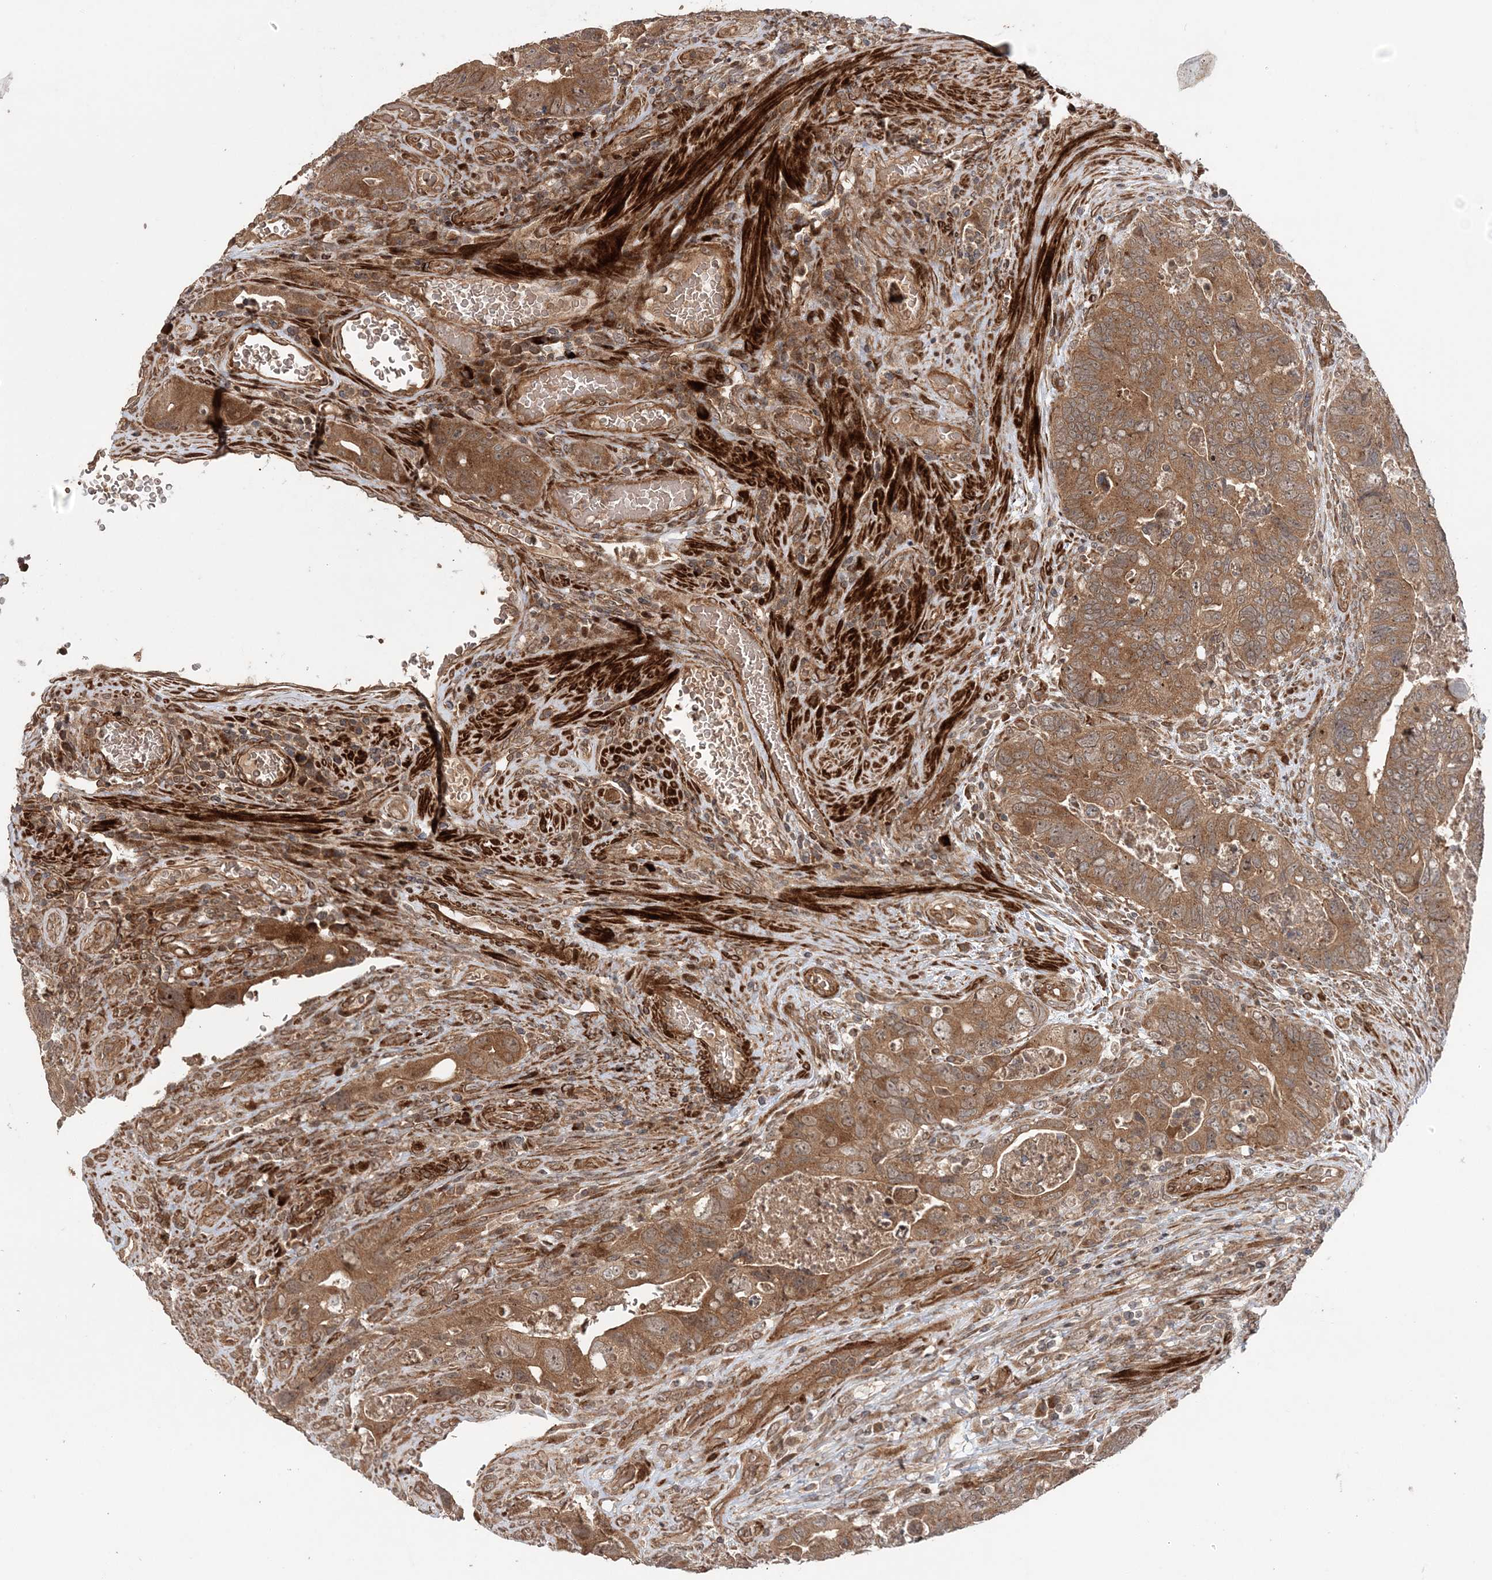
{"staining": {"intensity": "moderate", "quantity": ">75%", "location": "cytoplasmic/membranous"}, "tissue": "colorectal cancer", "cell_type": "Tumor cells", "image_type": "cancer", "snomed": [{"axis": "morphology", "description": "Adenocarcinoma, NOS"}, {"axis": "topography", "description": "Rectum"}], "caption": "Protein staining exhibits moderate cytoplasmic/membranous staining in approximately >75% of tumor cells in colorectal adenocarcinoma.", "gene": "UBTD2", "patient": {"sex": "male", "age": 63}}